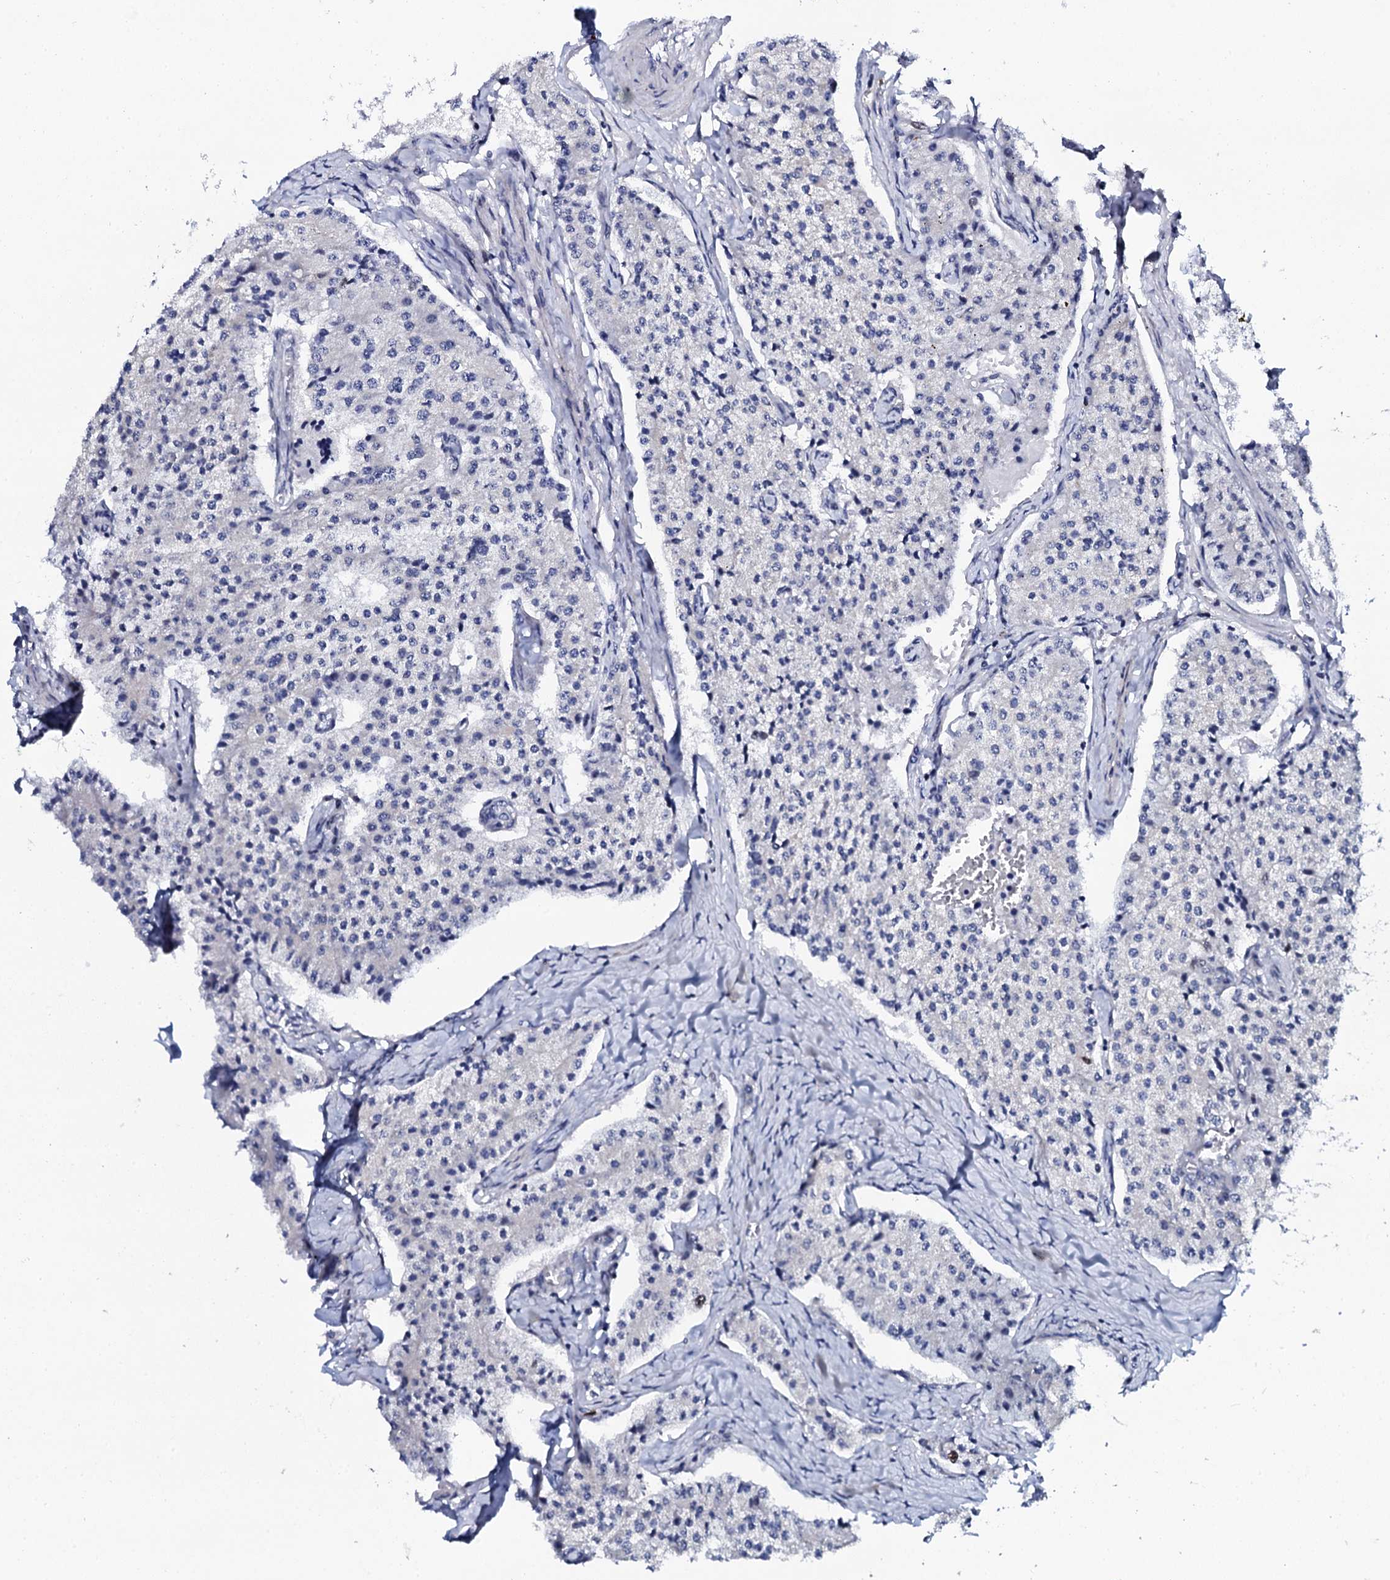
{"staining": {"intensity": "negative", "quantity": "none", "location": "none"}, "tissue": "carcinoid", "cell_type": "Tumor cells", "image_type": "cancer", "snomed": [{"axis": "morphology", "description": "Carcinoid, malignant, NOS"}, {"axis": "topography", "description": "Colon"}], "caption": "DAB immunohistochemical staining of carcinoid (malignant) exhibits no significant staining in tumor cells. (DAB immunohistochemistry (IHC) visualized using brightfield microscopy, high magnification).", "gene": "NUDT13", "patient": {"sex": "female", "age": 52}}